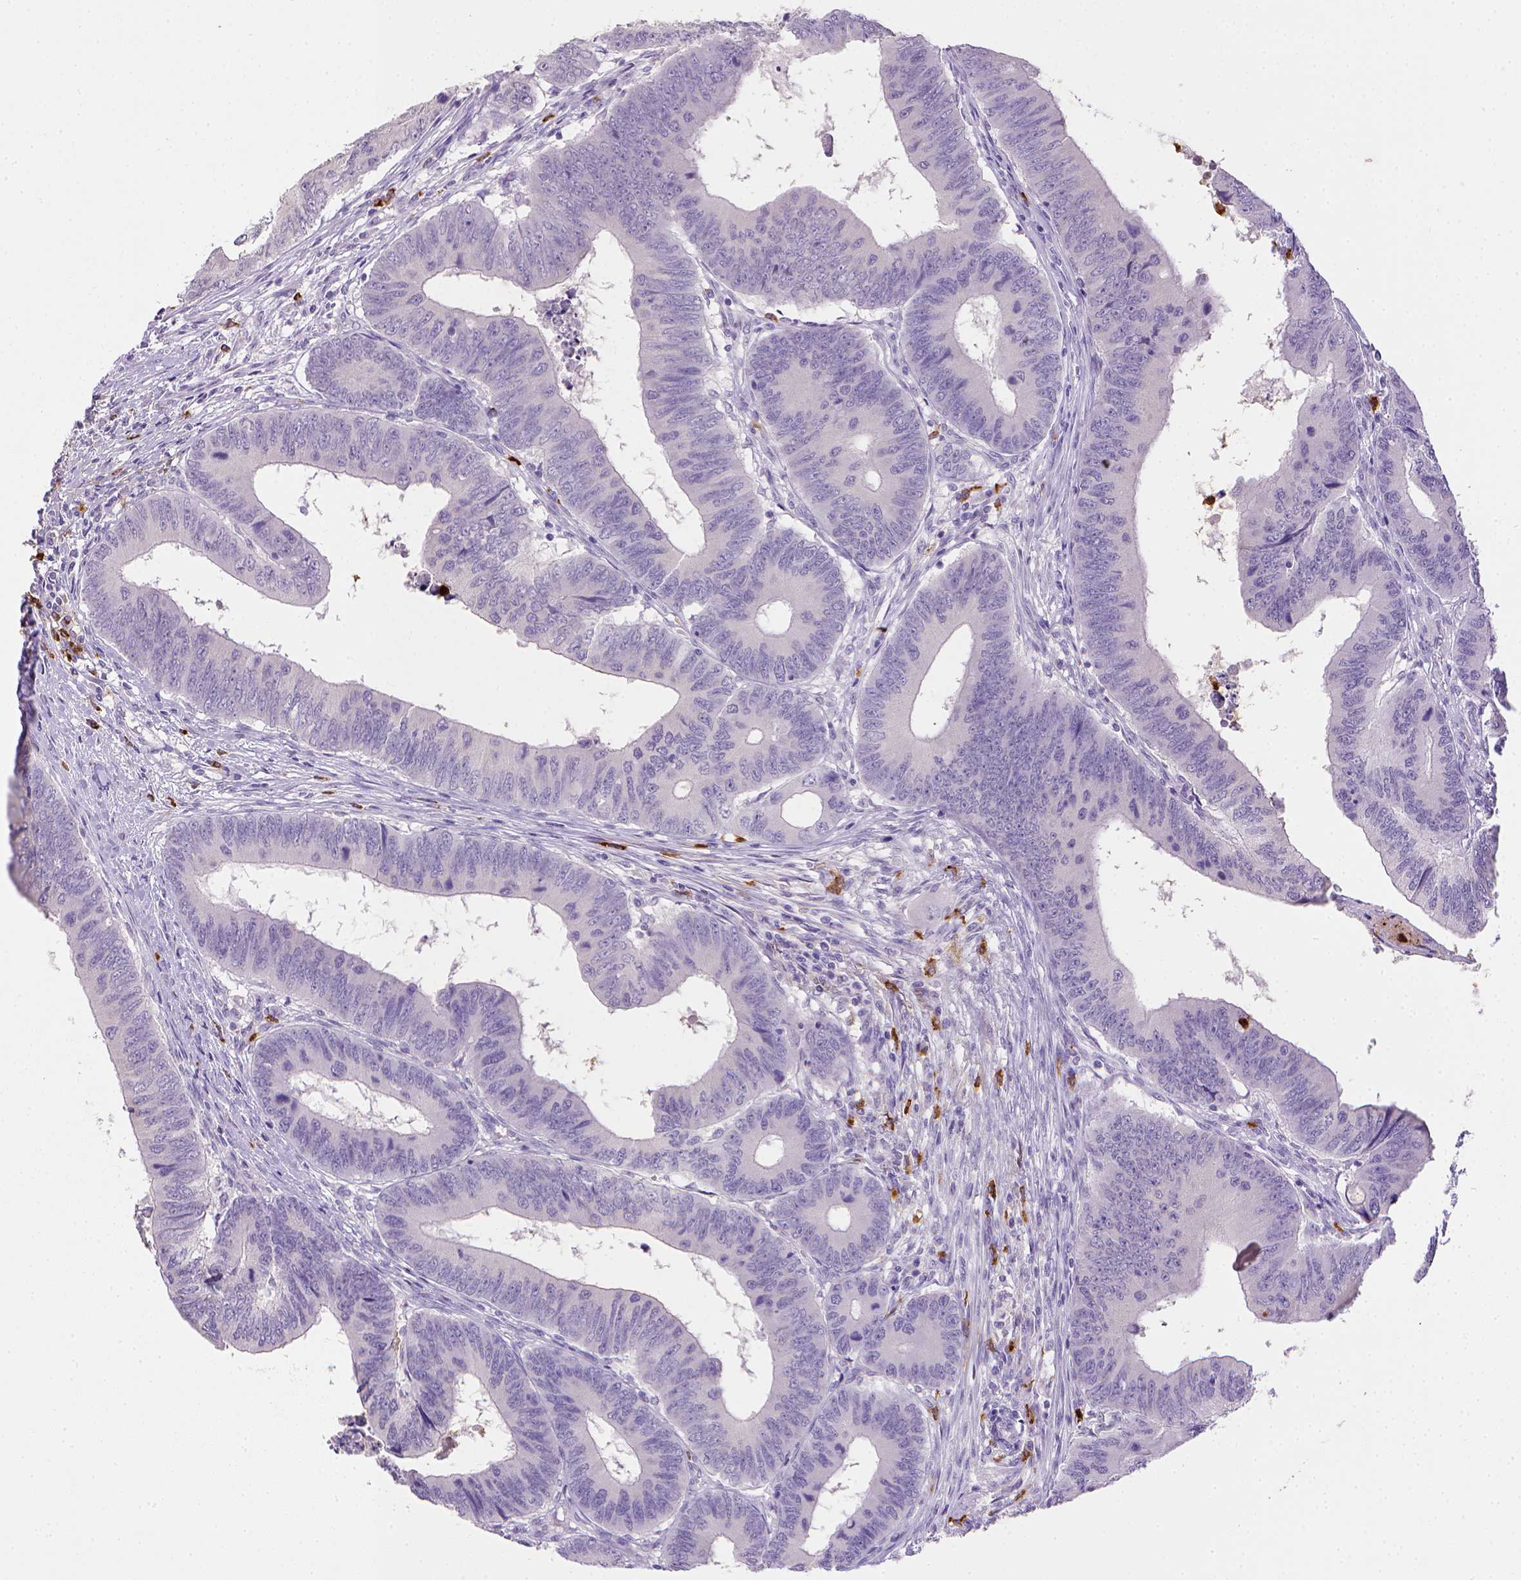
{"staining": {"intensity": "negative", "quantity": "none", "location": "none"}, "tissue": "colorectal cancer", "cell_type": "Tumor cells", "image_type": "cancer", "snomed": [{"axis": "morphology", "description": "Adenocarcinoma, NOS"}, {"axis": "topography", "description": "Colon"}], "caption": "Immunohistochemistry micrograph of colorectal cancer stained for a protein (brown), which demonstrates no staining in tumor cells.", "gene": "ITGAM", "patient": {"sex": "male", "age": 53}}